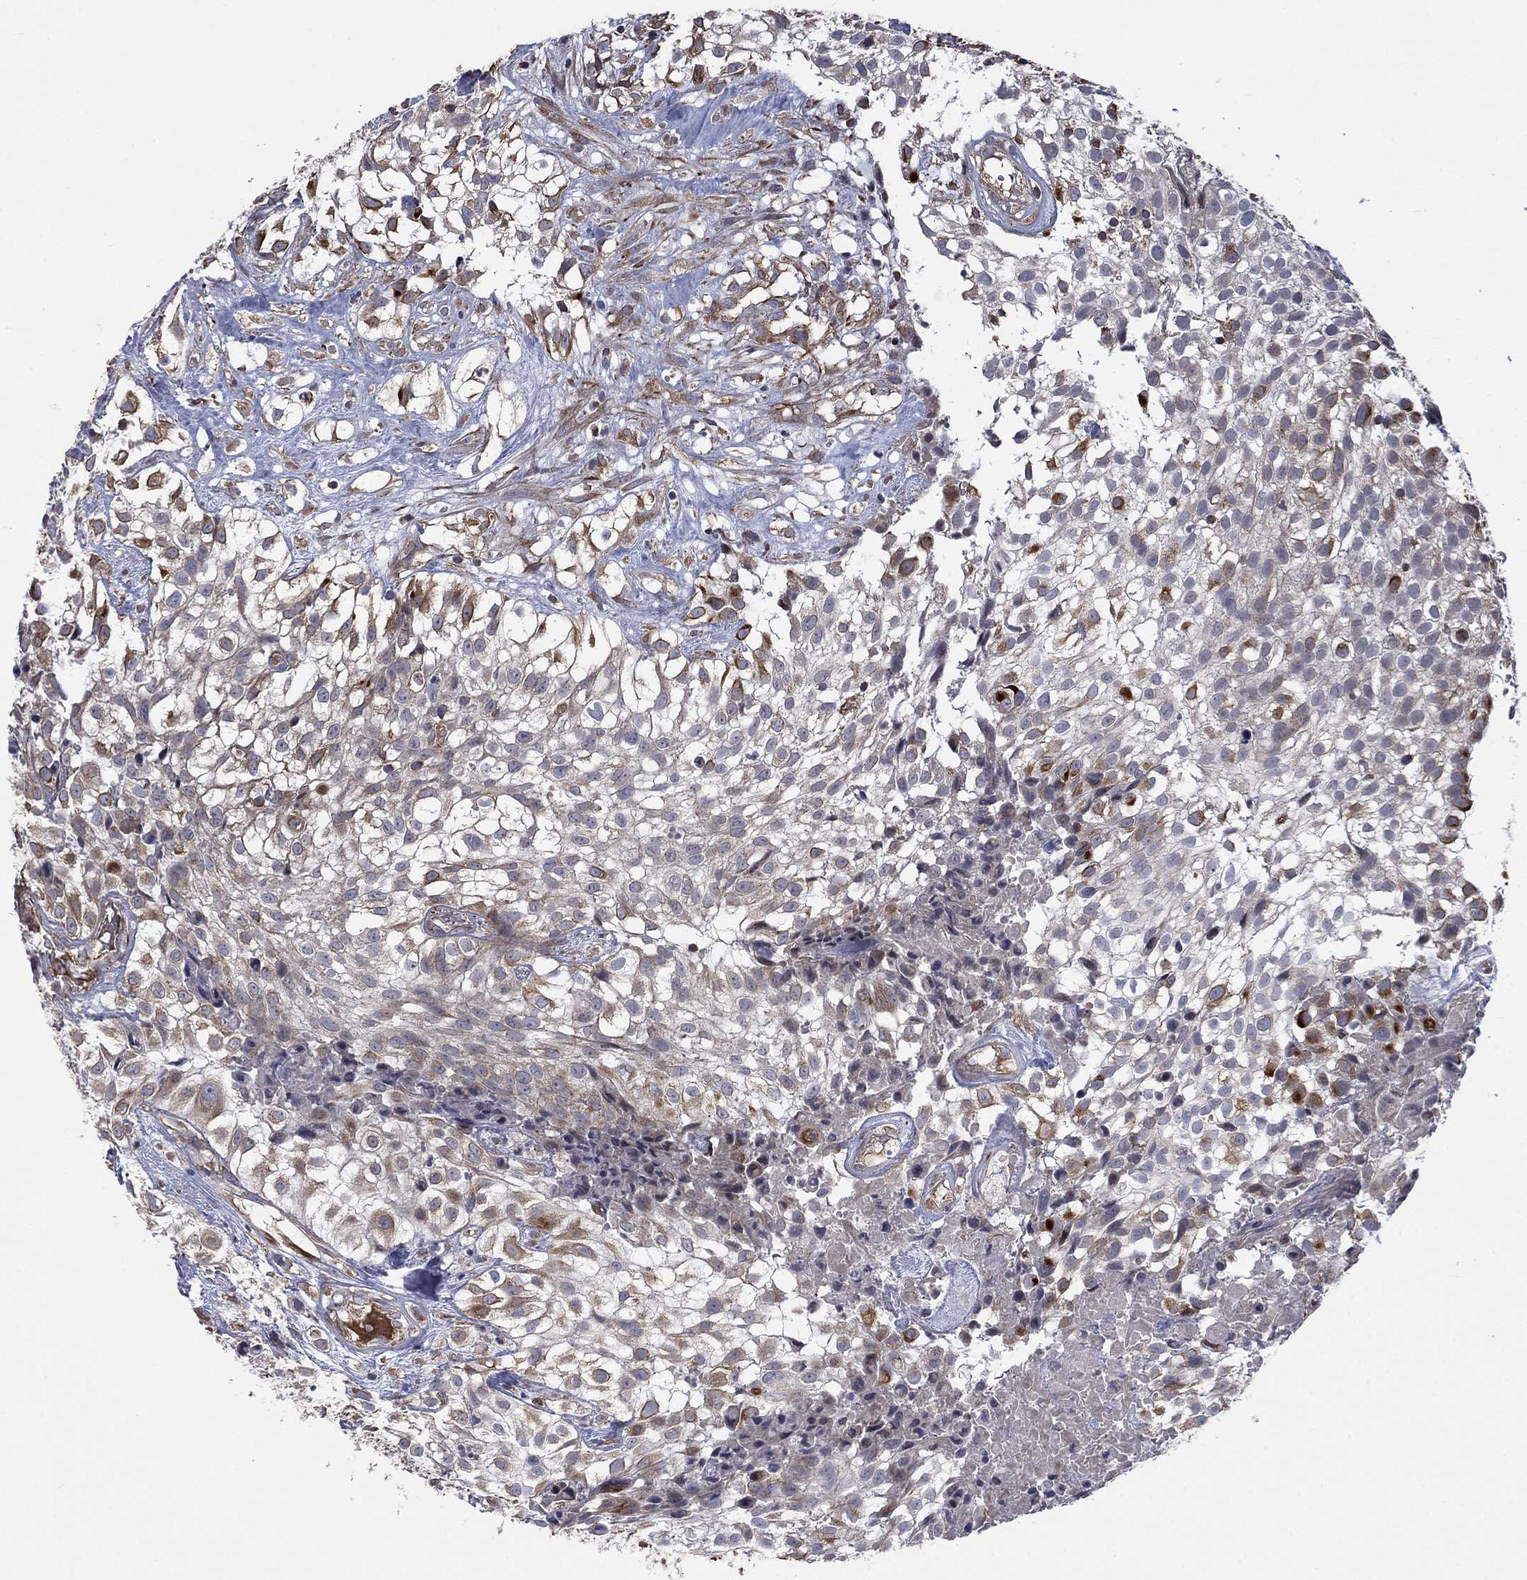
{"staining": {"intensity": "moderate", "quantity": "25%-75%", "location": "cytoplasmic/membranous"}, "tissue": "urothelial cancer", "cell_type": "Tumor cells", "image_type": "cancer", "snomed": [{"axis": "morphology", "description": "Urothelial carcinoma, High grade"}, {"axis": "topography", "description": "Urinary bladder"}], "caption": "Moderate cytoplasmic/membranous protein positivity is appreciated in approximately 25%-75% of tumor cells in high-grade urothelial carcinoma.", "gene": "NDUFC1", "patient": {"sex": "male", "age": 56}}